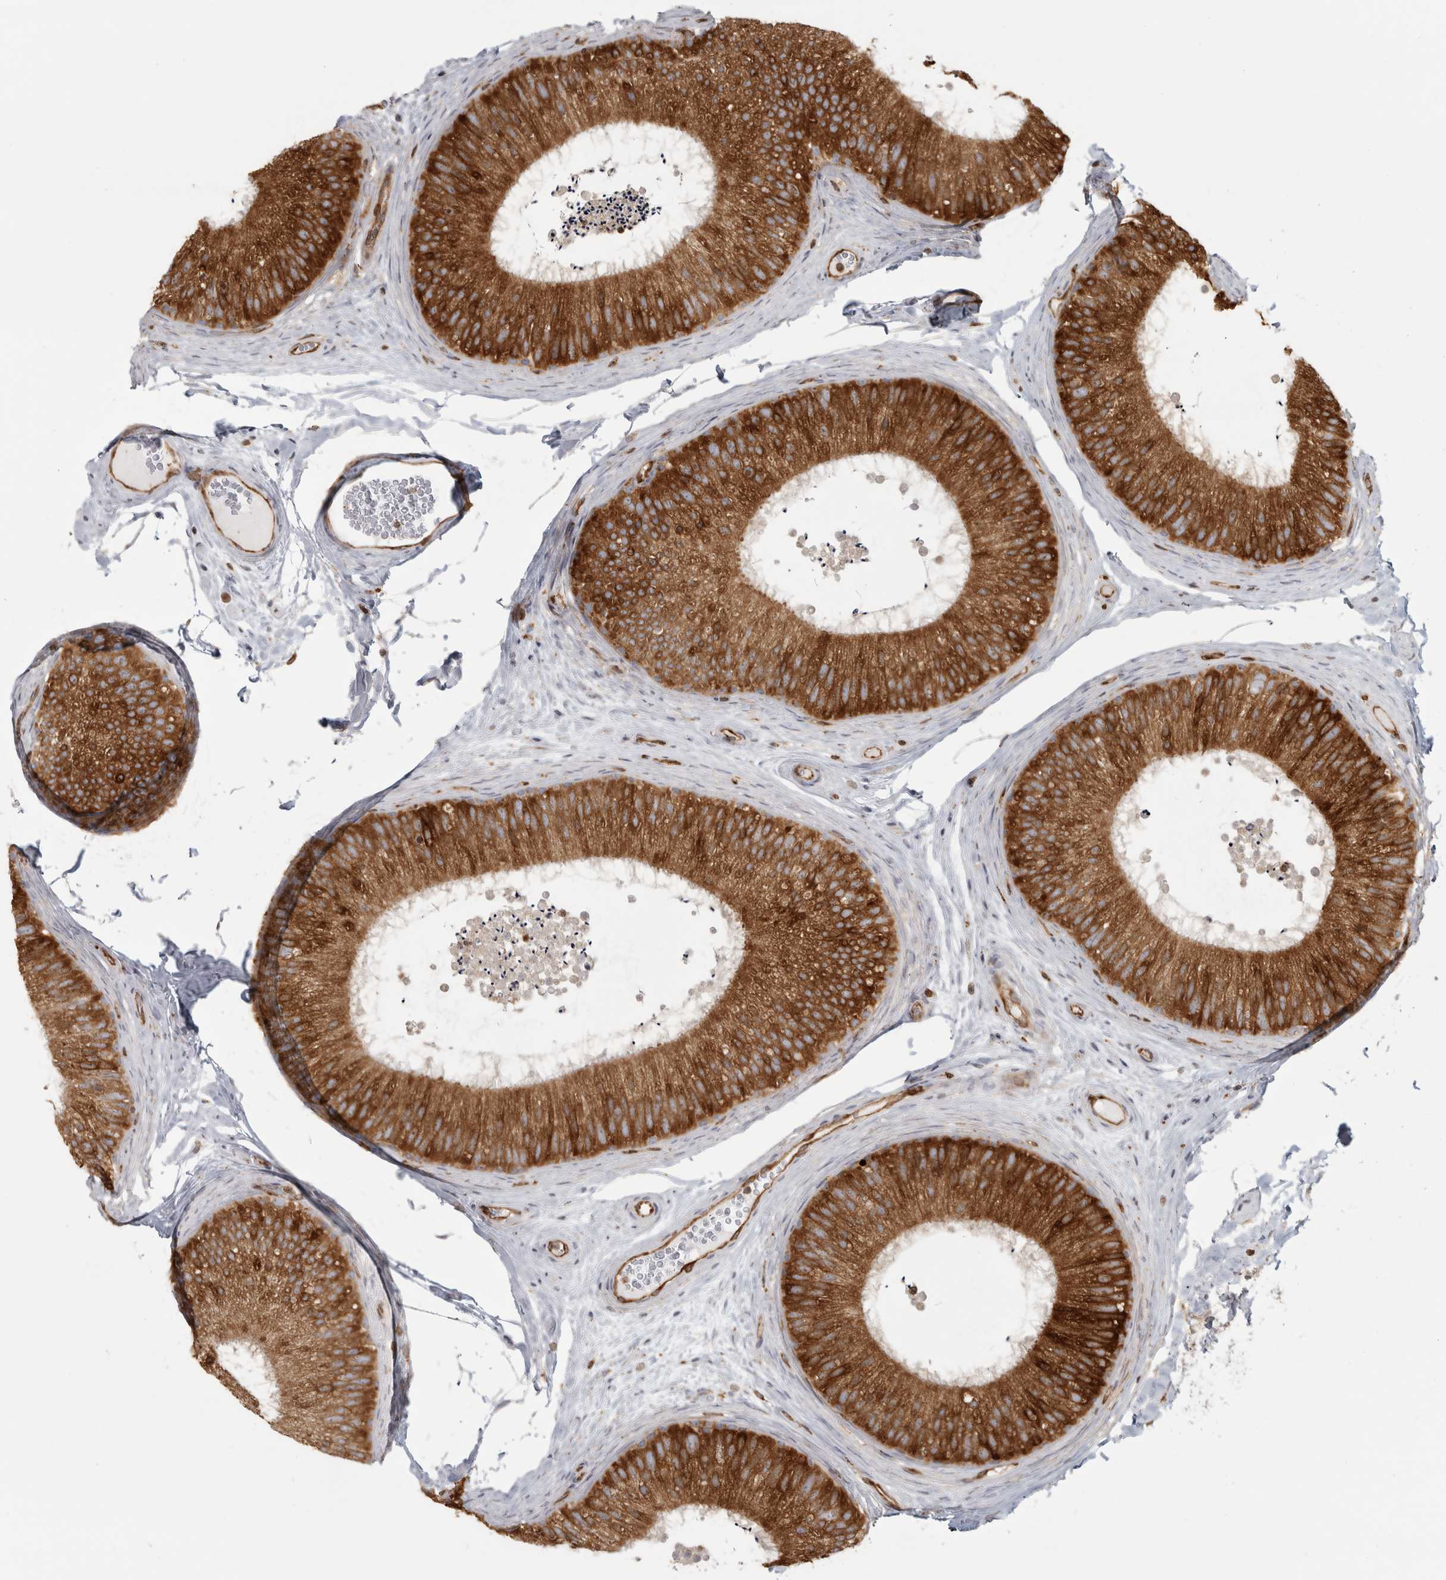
{"staining": {"intensity": "strong", "quantity": ">75%", "location": "cytoplasmic/membranous"}, "tissue": "epididymis", "cell_type": "Glandular cells", "image_type": "normal", "snomed": [{"axis": "morphology", "description": "Normal tissue, NOS"}, {"axis": "topography", "description": "Epididymis"}], "caption": "The immunohistochemical stain highlights strong cytoplasmic/membranous staining in glandular cells of unremarkable epididymis.", "gene": "HLA", "patient": {"sex": "male", "age": 45}}